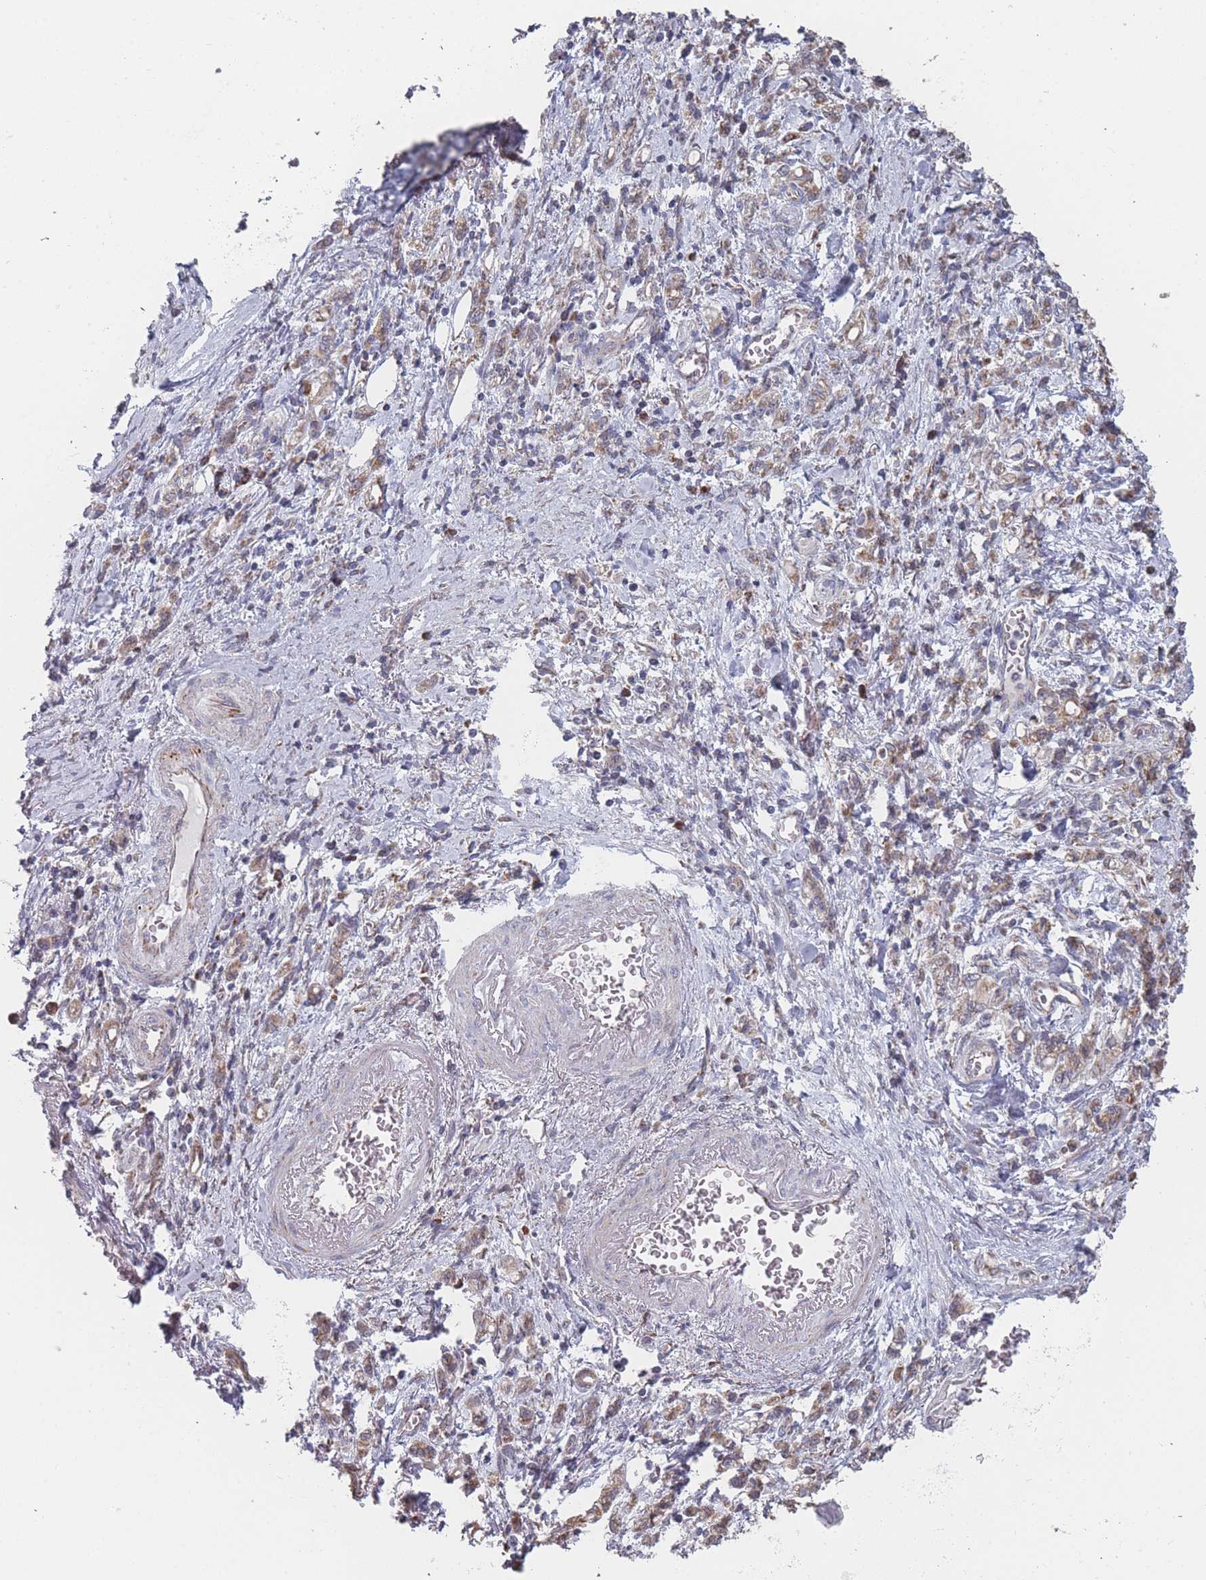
{"staining": {"intensity": "weak", "quantity": ">75%", "location": "cytoplasmic/membranous"}, "tissue": "stomach cancer", "cell_type": "Tumor cells", "image_type": "cancer", "snomed": [{"axis": "morphology", "description": "Adenocarcinoma, NOS"}, {"axis": "topography", "description": "Stomach"}], "caption": "Stomach adenocarcinoma tissue reveals weak cytoplasmic/membranous positivity in approximately >75% of tumor cells, visualized by immunohistochemistry.", "gene": "PSMB3", "patient": {"sex": "male", "age": 77}}